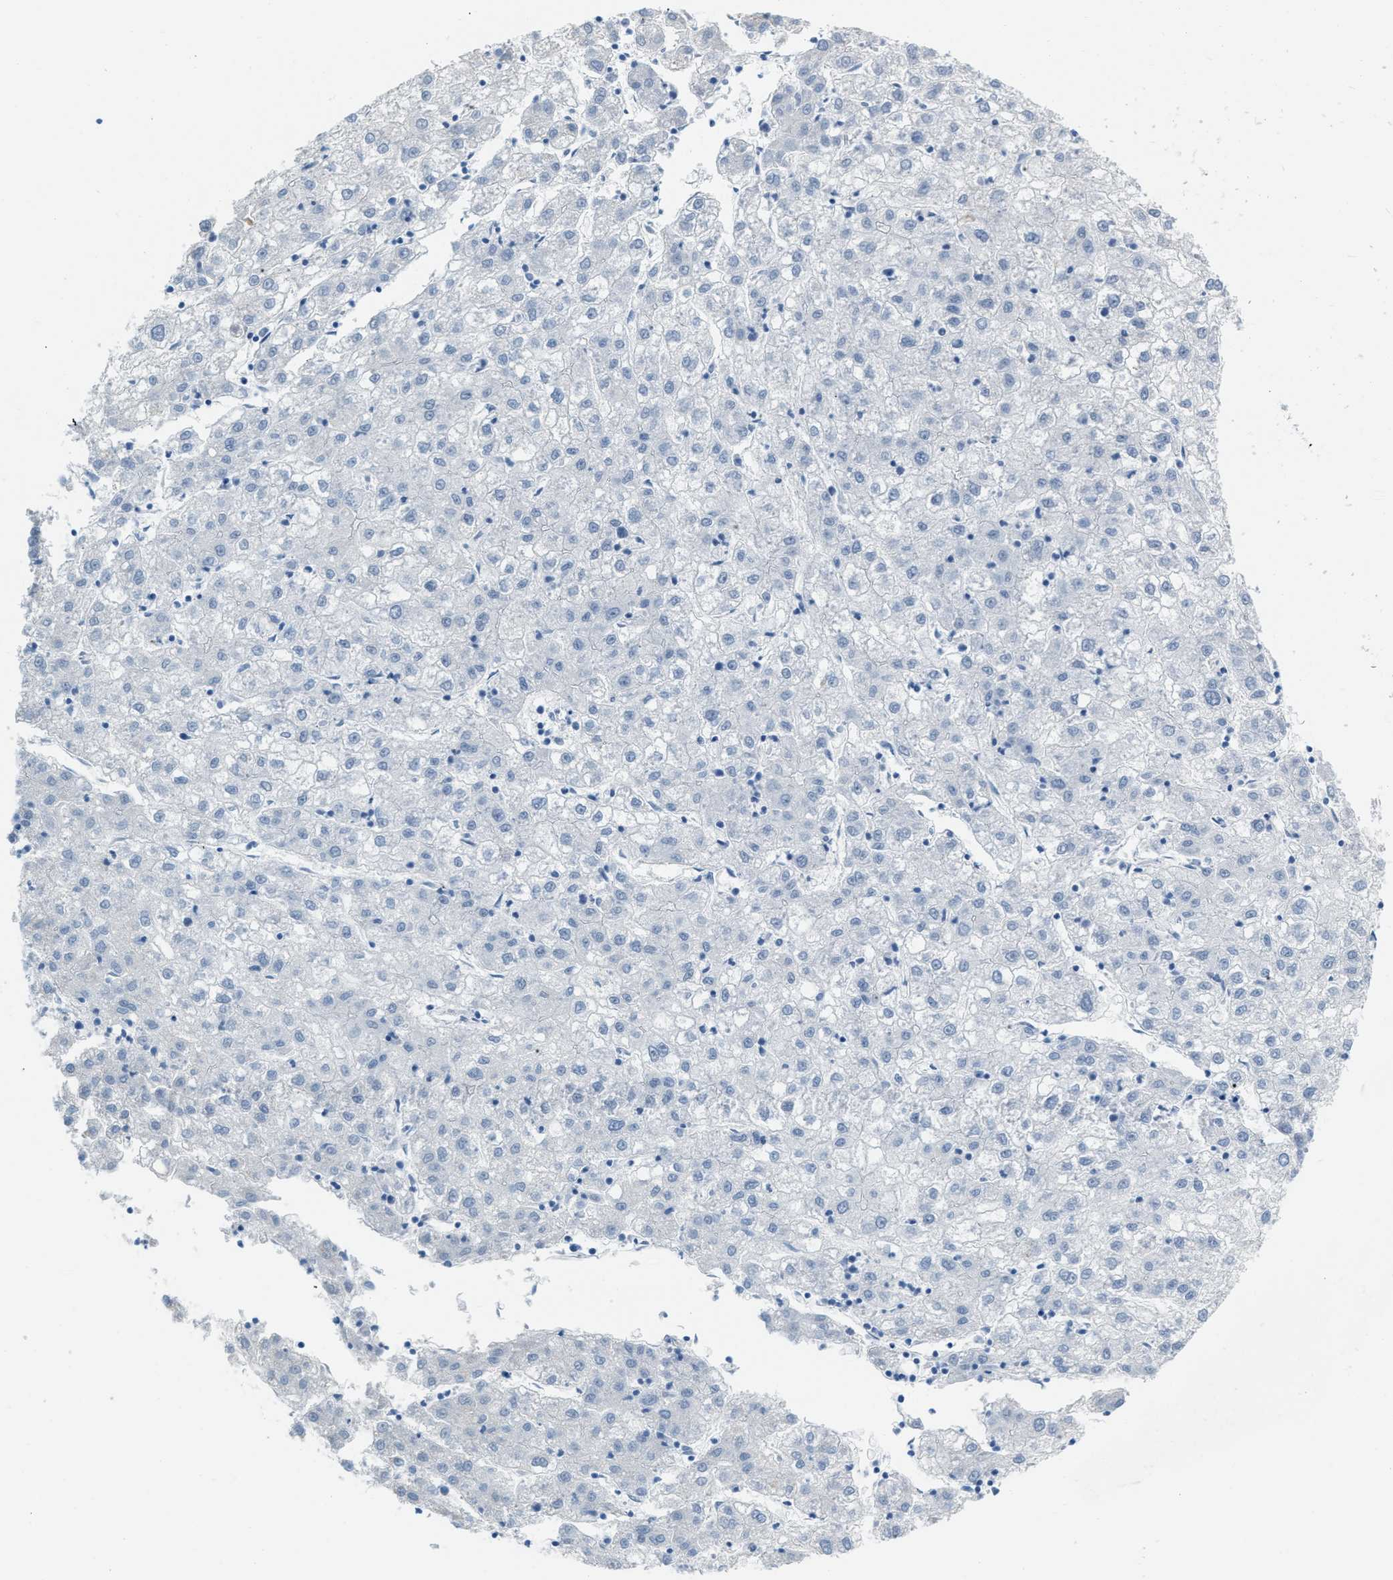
{"staining": {"intensity": "negative", "quantity": "none", "location": "none"}, "tissue": "liver cancer", "cell_type": "Tumor cells", "image_type": "cancer", "snomed": [{"axis": "morphology", "description": "Carcinoma, Hepatocellular, NOS"}, {"axis": "topography", "description": "Liver"}], "caption": "A histopathology image of human liver cancer is negative for staining in tumor cells.", "gene": "PHRF1", "patient": {"sex": "male", "age": 72}}